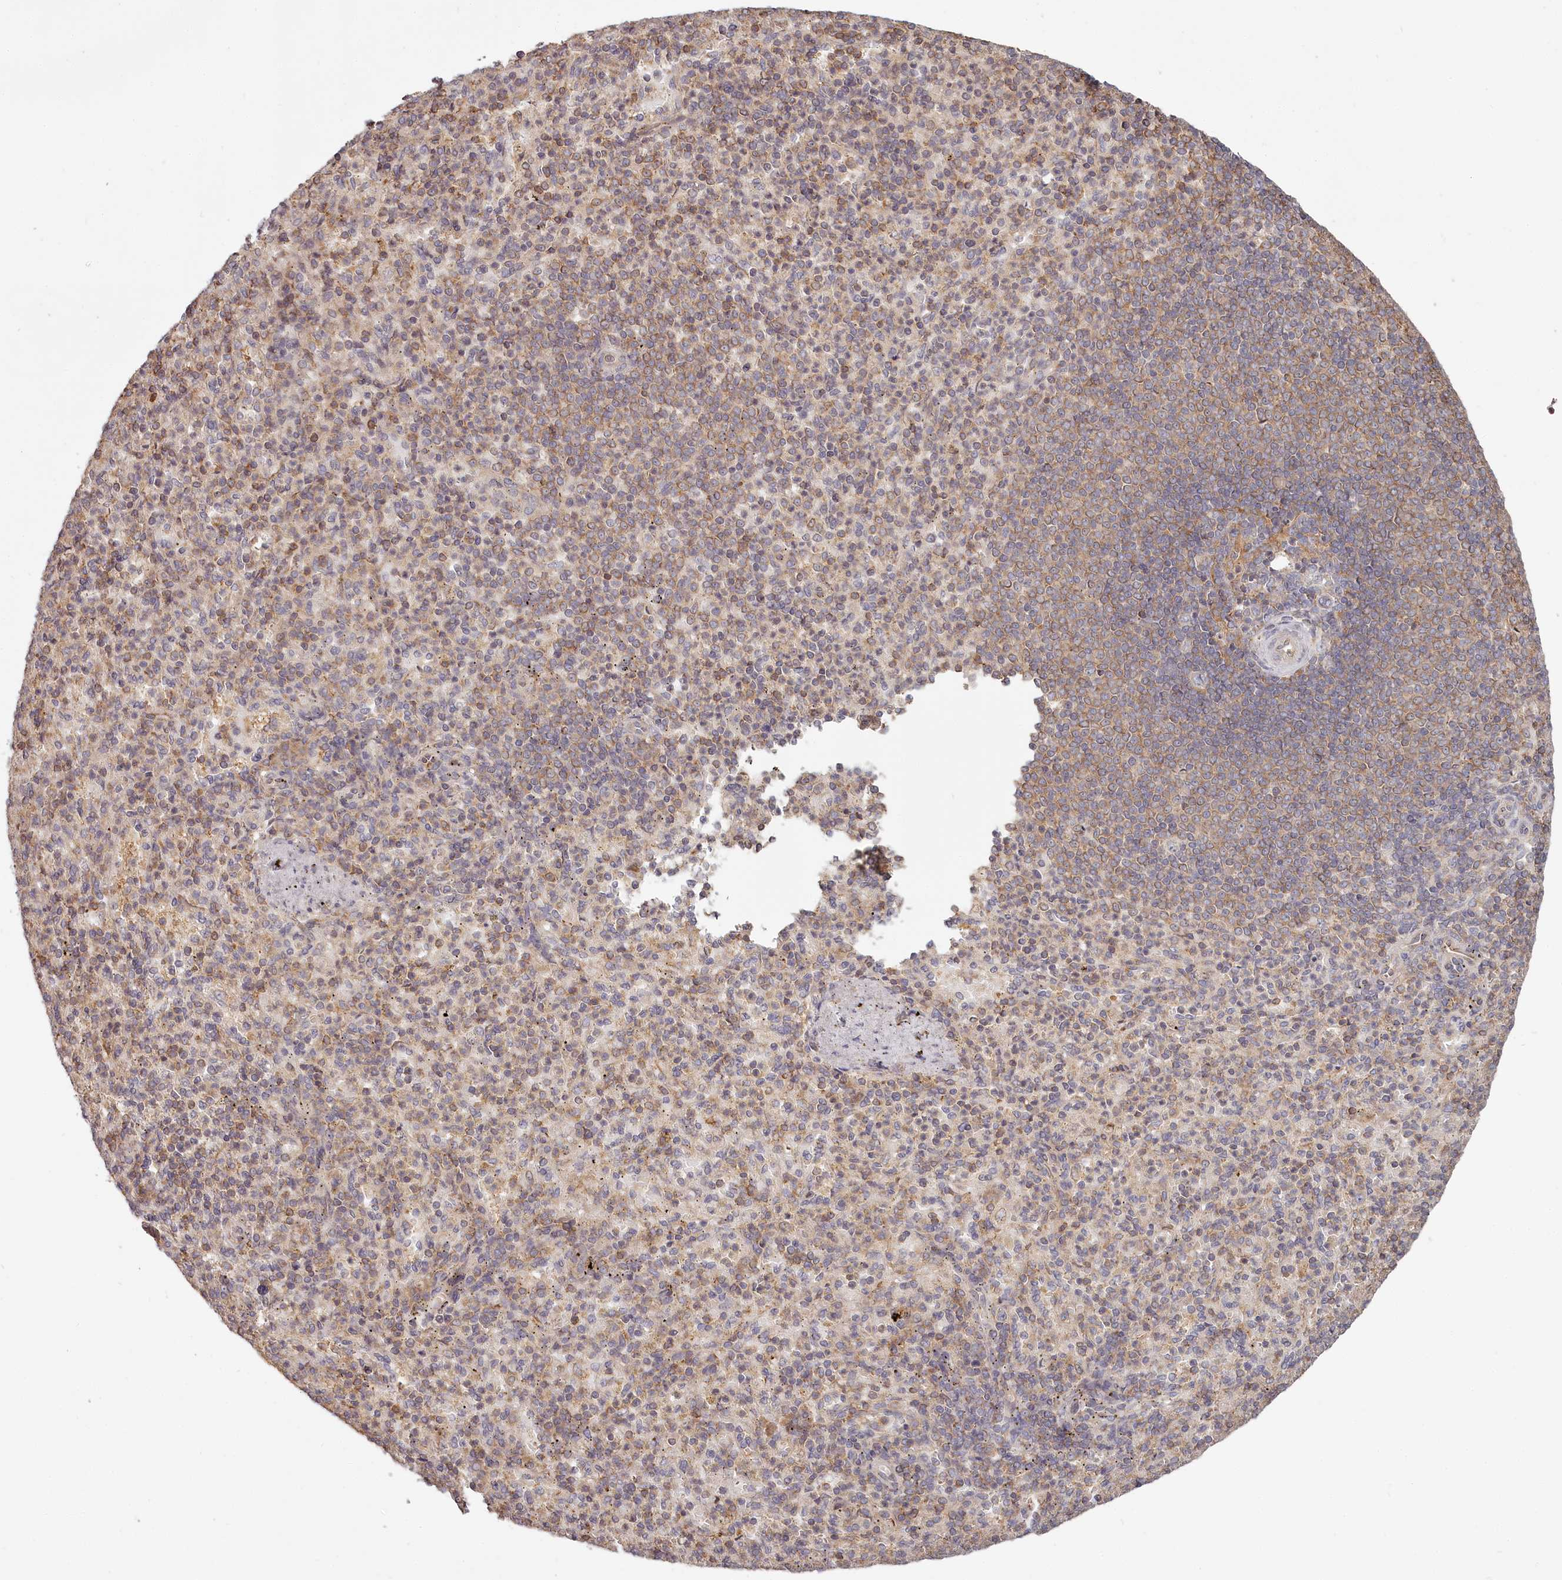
{"staining": {"intensity": "moderate", "quantity": "25%-75%", "location": "cytoplasmic/membranous"}, "tissue": "spleen", "cell_type": "Cells in red pulp", "image_type": "normal", "snomed": [{"axis": "morphology", "description": "Normal tissue, NOS"}, {"axis": "topography", "description": "Spleen"}], "caption": "Protein staining displays moderate cytoplasmic/membranous positivity in approximately 25%-75% of cells in red pulp in normal spleen.", "gene": "TMIE", "patient": {"sex": "female", "age": 74}}